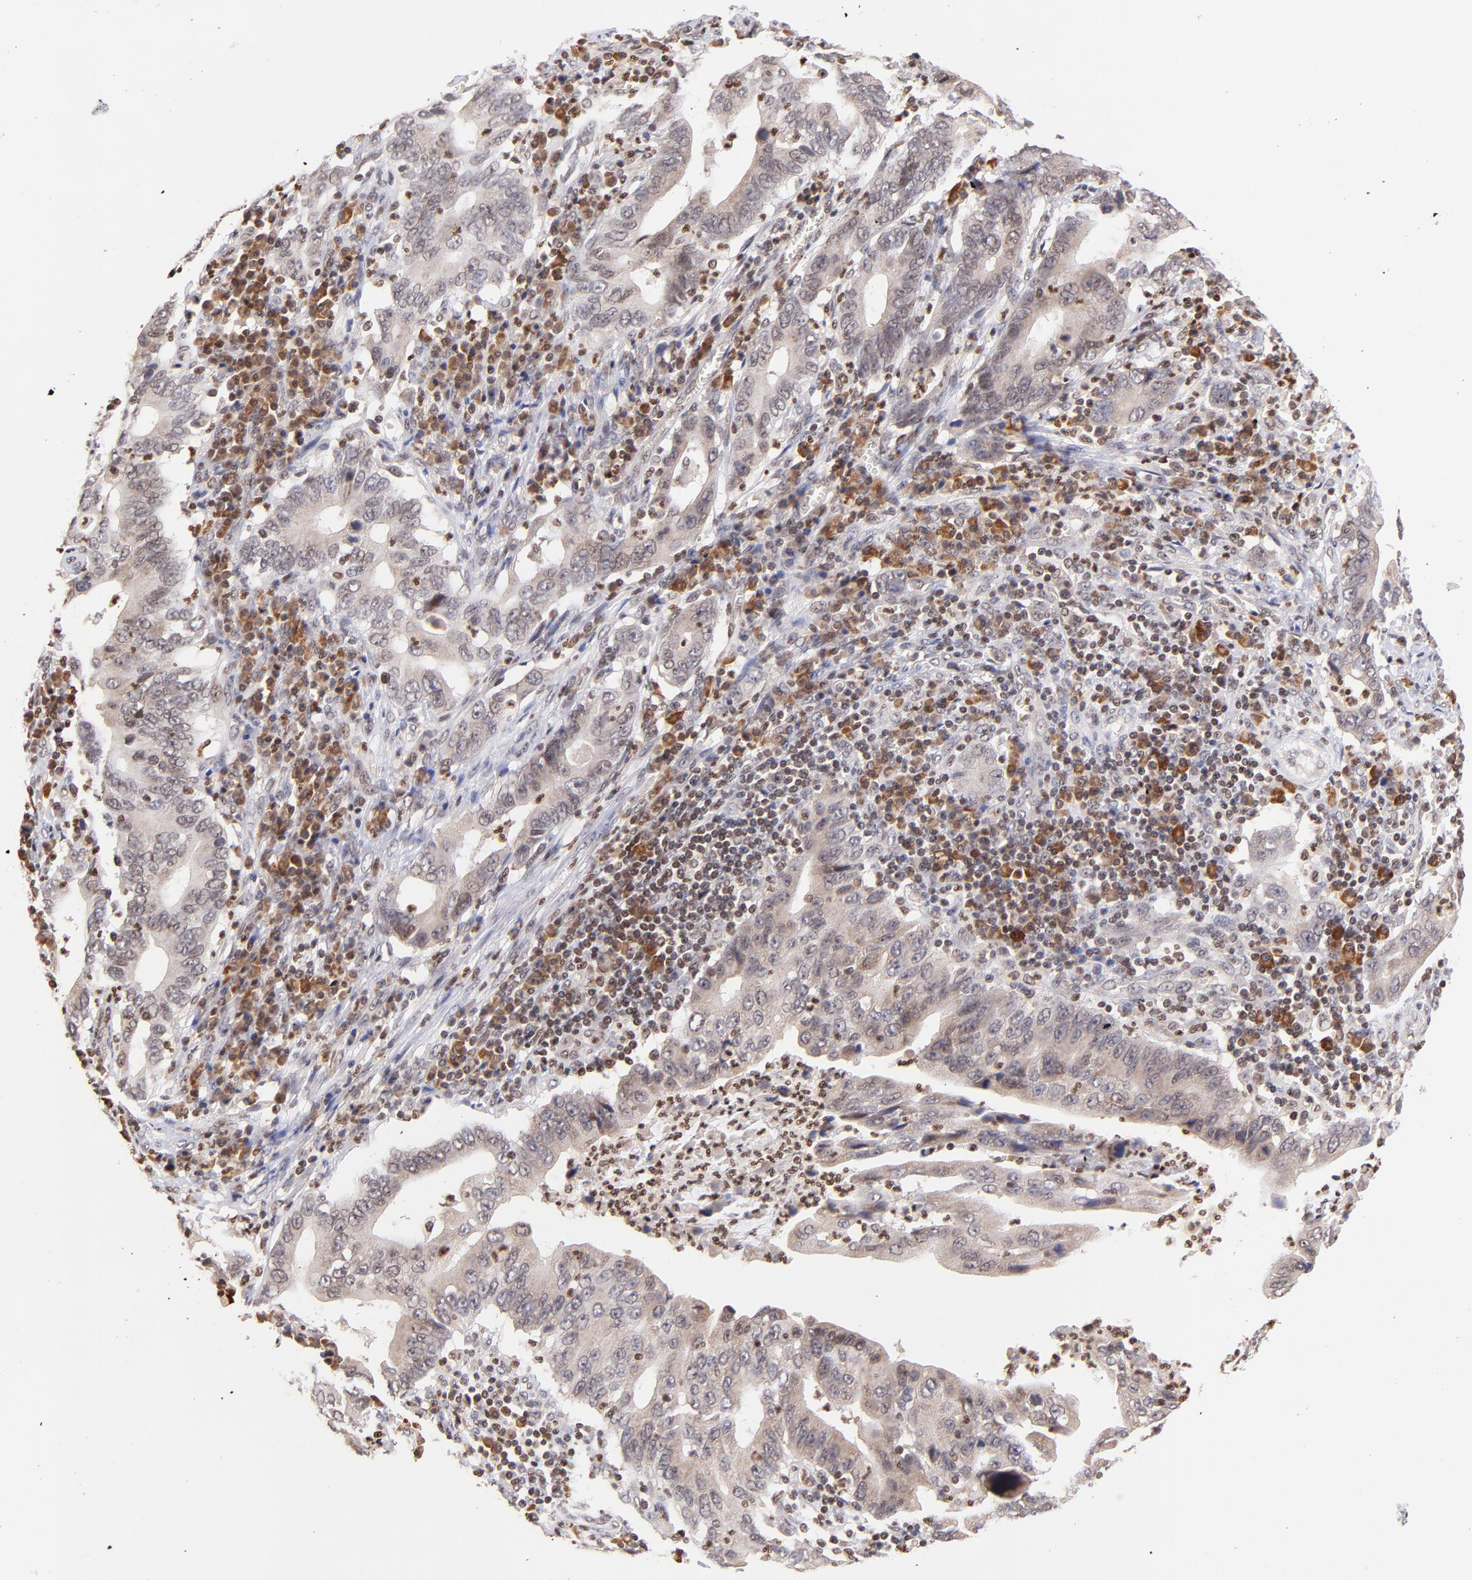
{"staining": {"intensity": "weak", "quantity": ">75%", "location": "cytoplasmic/membranous"}, "tissue": "stomach cancer", "cell_type": "Tumor cells", "image_type": "cancer", "snomed": [{"axis": "morphology", "description": "Adenocarcinoma, NOS"}, {"axis": "topography", "description": "Stomach, upper"}], "caption": "Protein expression analysis of stomach cancer (adenocarcinoma) shows weak cytoplasmic/membranous expression in approximately >75% of tumor cells.", "gene": "WDR25", "patient": {"sex": "male", "age": 63}}